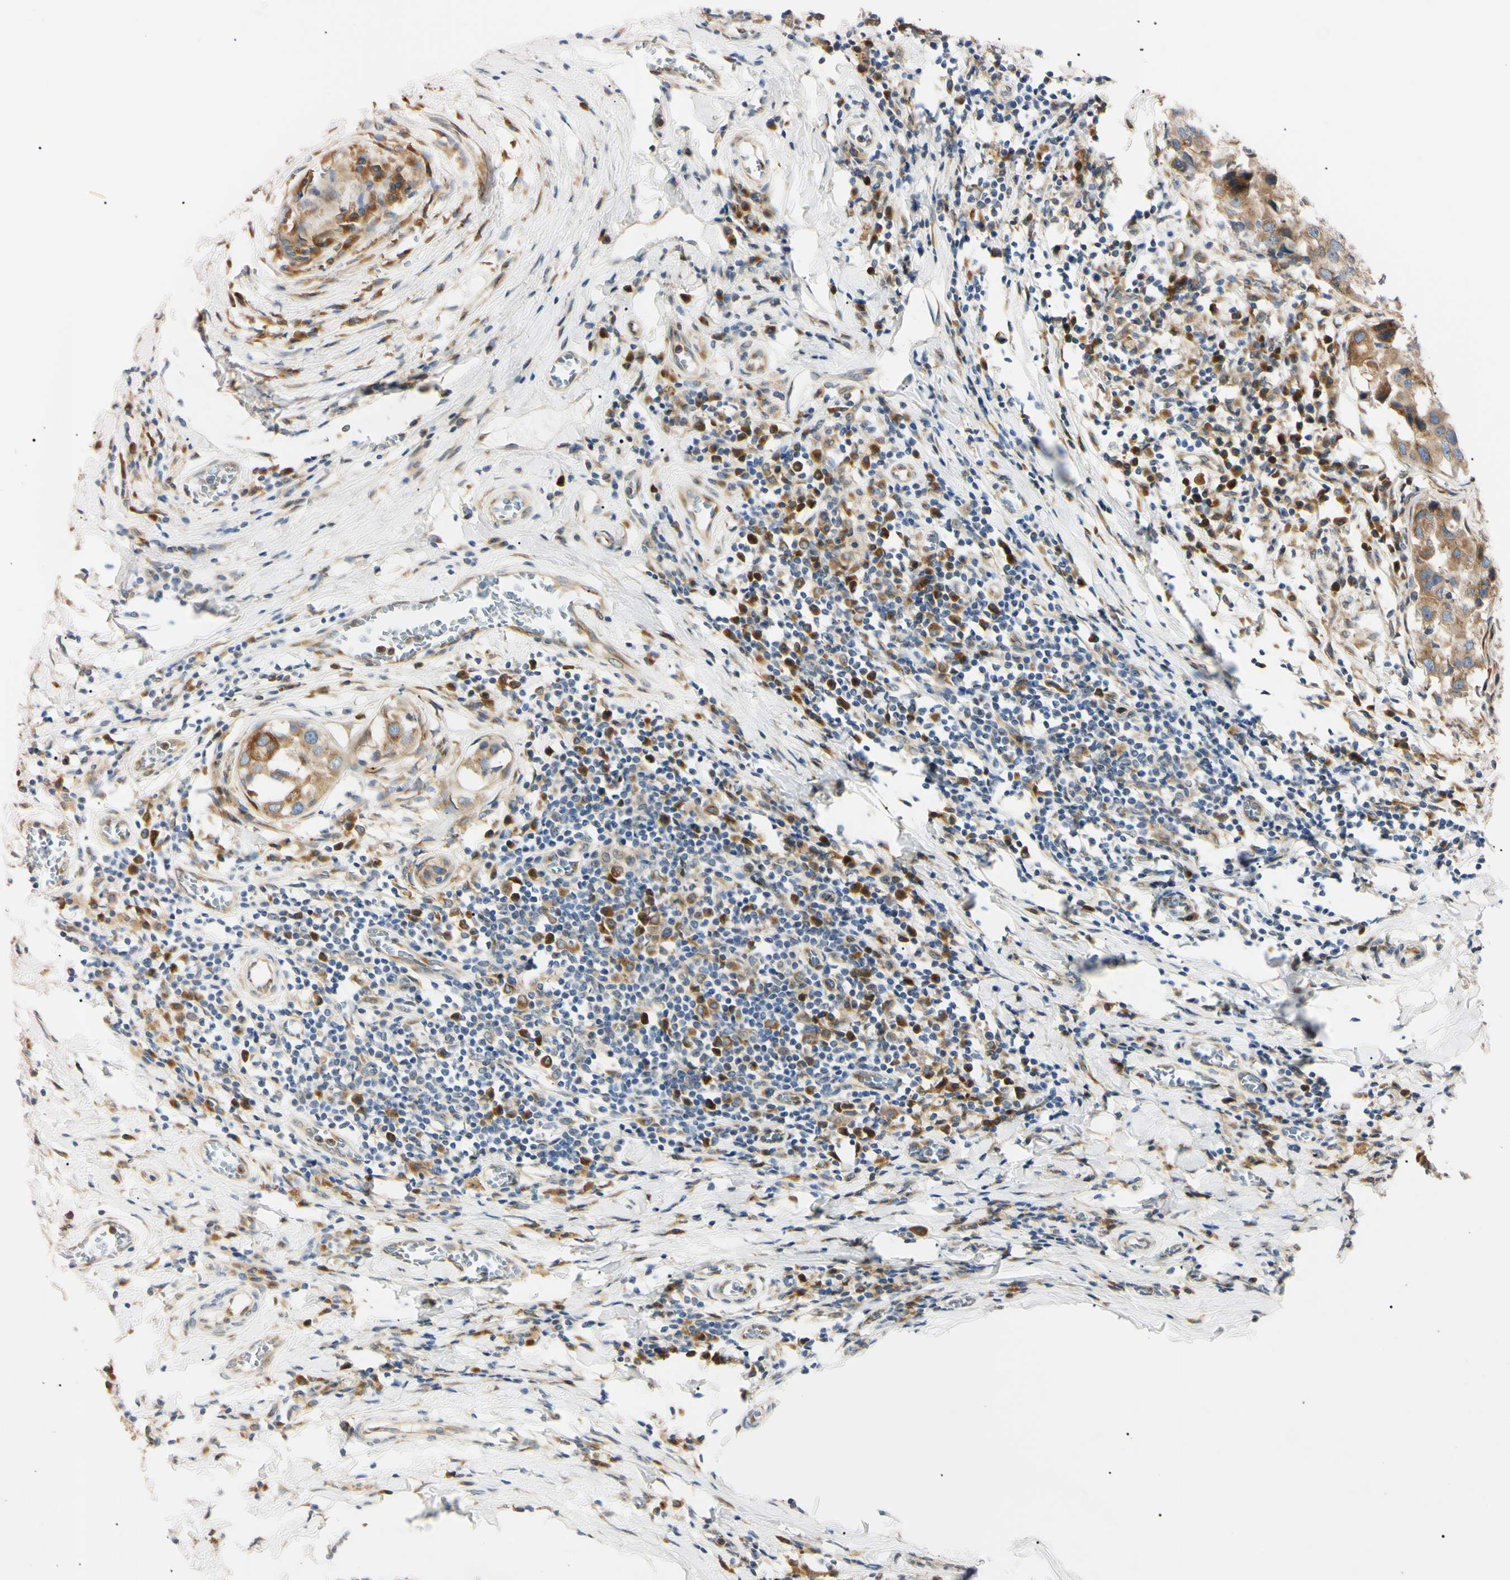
{"staining": {"intensity": "moderate", "quantity": ">75%", "location": "cytoplasmic/membranous"}, "tissue": "breast cancer", "cell_type": "Tumor cells", "image_type": "cancer", "snomed": [{"axis": "morphology", "description": "Duct carcinoma"}, {"axis": "topography", "description": "Breast"}], "caption": "Intraductal carcinoma (breast) was stained to show a protein in brown. There is medium levels of moderate cytoplasmic/membranous positivity in about >75% of tumor cells. The staining was performed using DAB, with brown indicating positive protein expression. Nuclei are stained blue with hematoxylin.", "gene": "IER3IP1", "patient": {"sex": "female", "age": 27}}